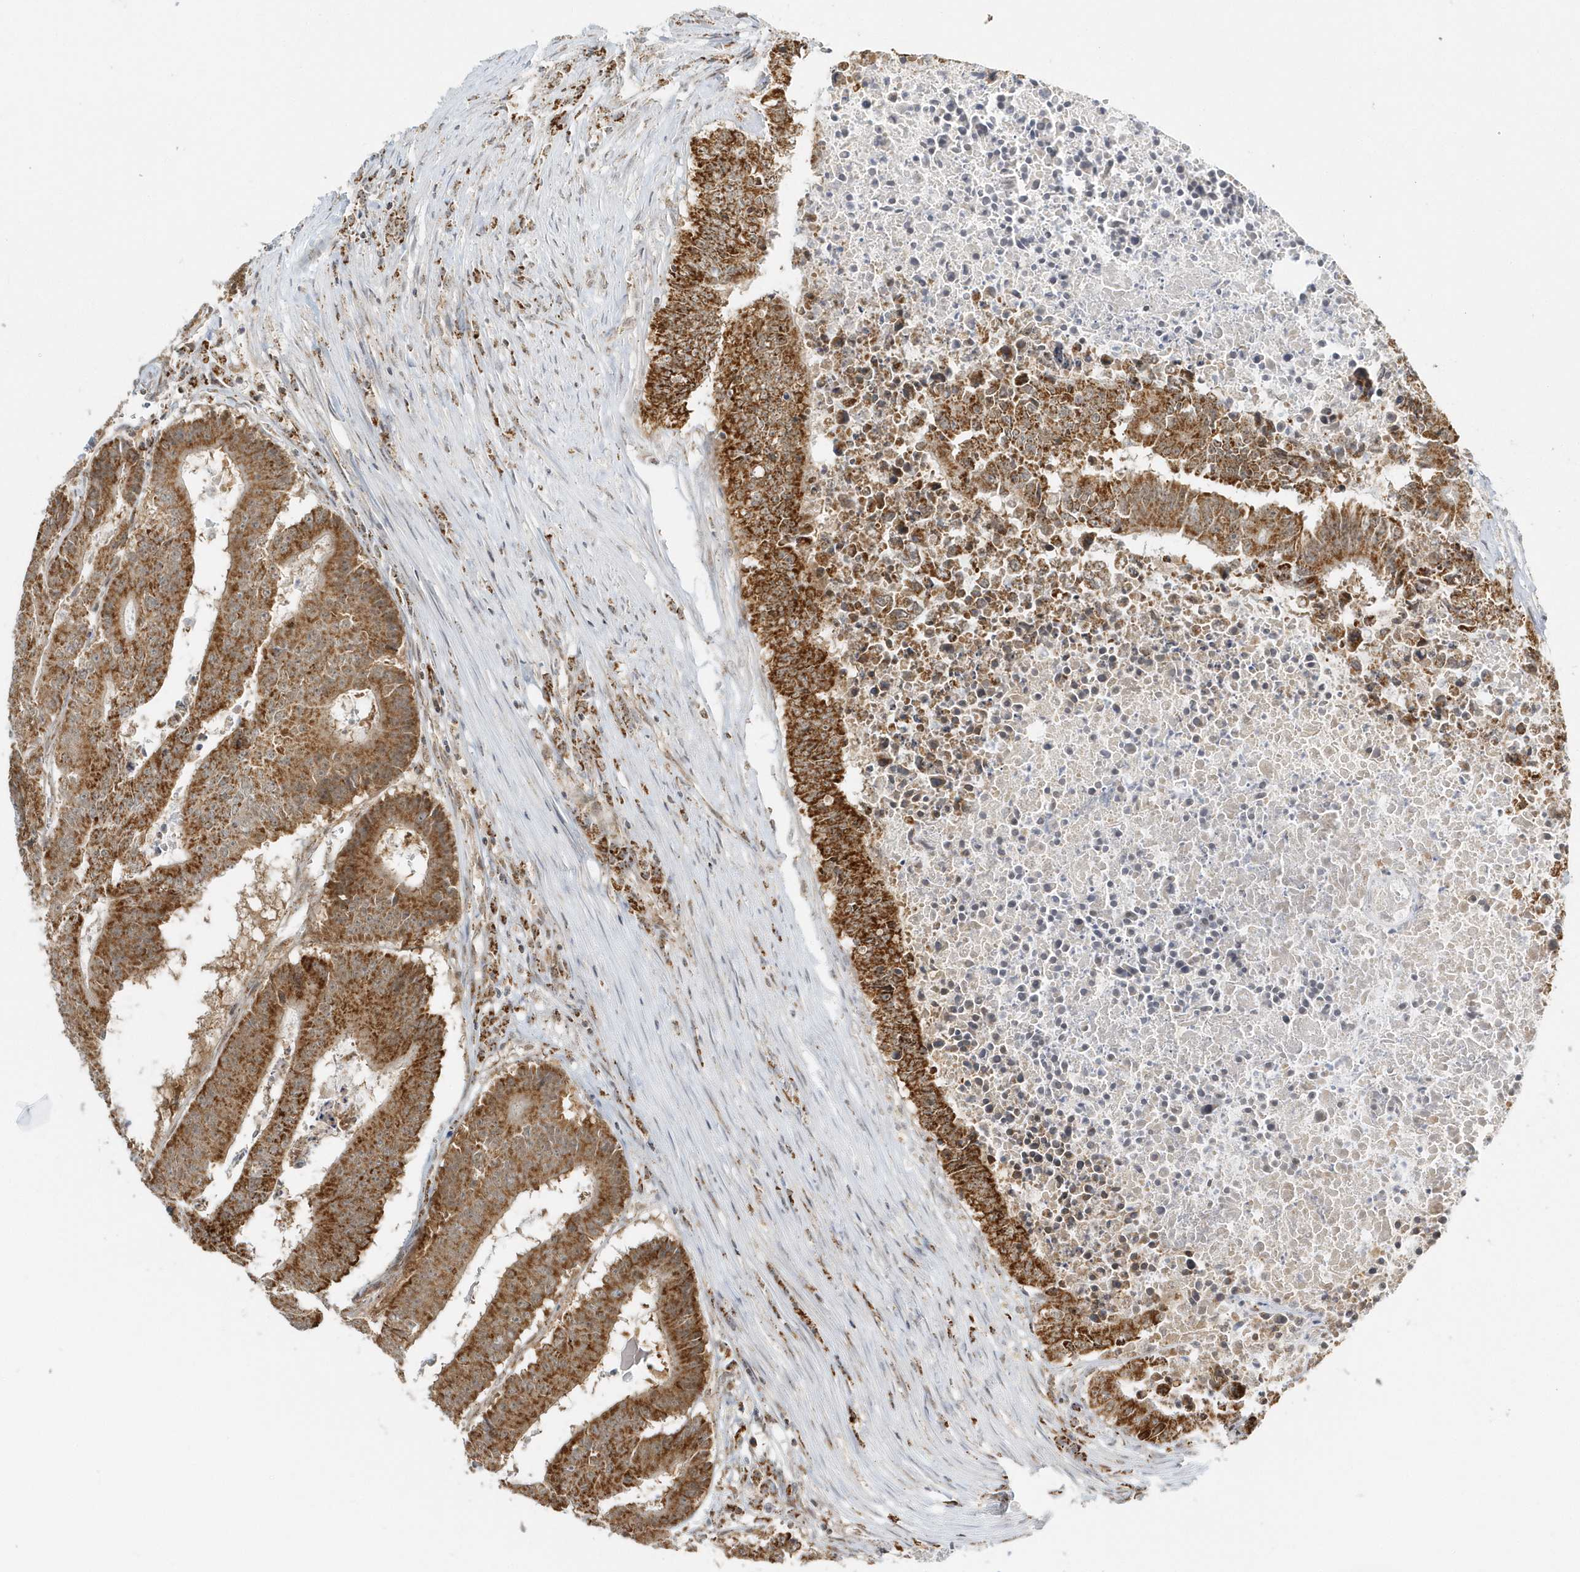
{"staining": {"intensity": "strong", "quantity": ">75%", "location": "cytoplasmic/membranous"}, "tissue": "colorectal cancer", "cell_type": "Tumor cells", "image_type": "cancer", "snomed": [{"axis": "morphology", "description": "Adenocarcinoma, NOS"}, {"axis": "topography", "description": "Colon"}], "caption": "Immunohistochemical staining of human colorectal adenocarcinoma demonstrates high levels of strong cytoplasmic/membranous protein positivity in about >75% of tumor cells.", "gene": "PSMD6", "patient": {"sex": "male", "age": 87}}